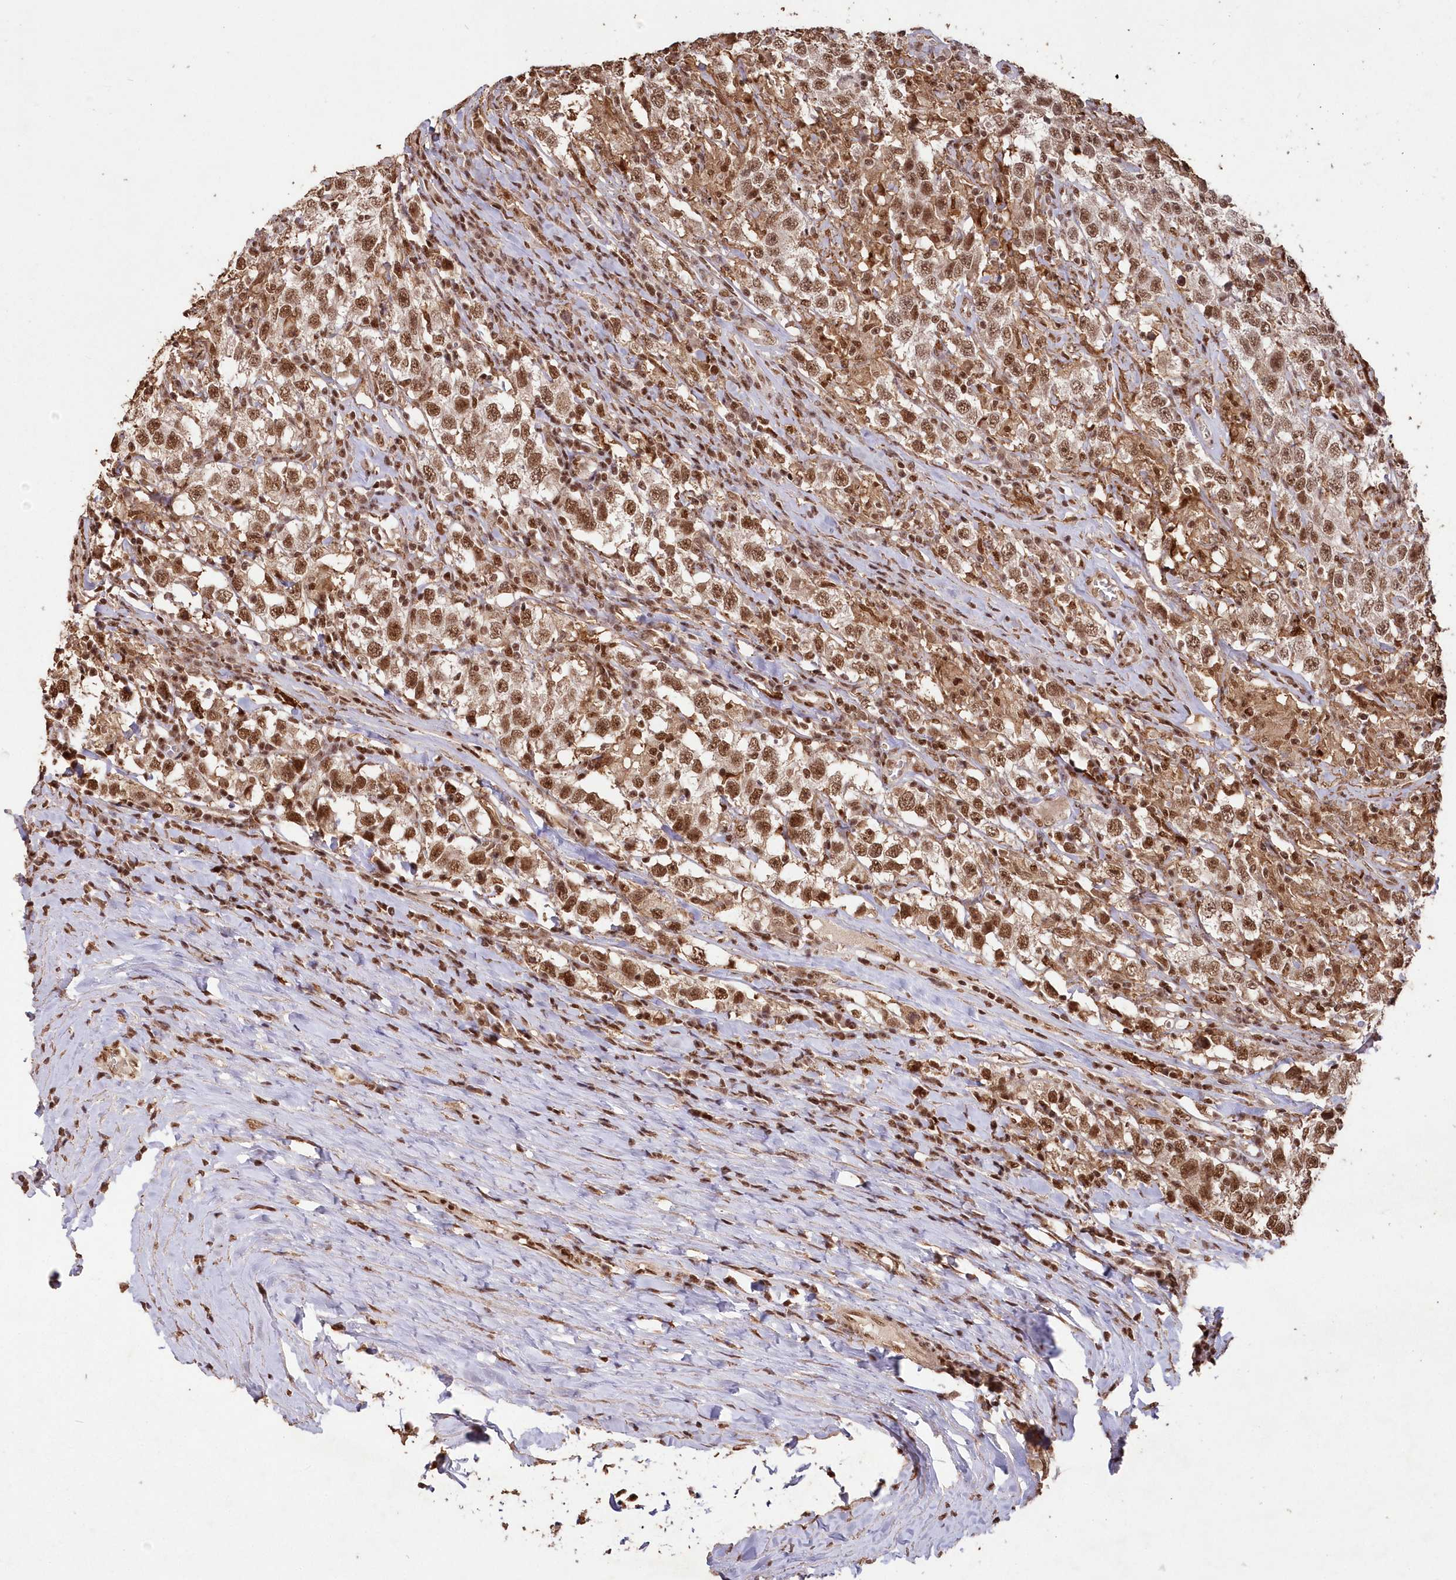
{"staining": {"intensity": "moderate", "quantity": ">75%", "location": "nuclear"}, "tissue": "testis cancer", "cell_type": "Tumor cells", "image_type": "cancer", "snomed": [{"axis": "morphology", "description": "Seminoma, NOS"}, {"axis": "topography", "description": "Testis"}], "caption": "This photomicrograph shows immunohistochemistry staining of seminoma (testis), with medium moderate nuclear positivity in about >75% of tumor cells.", "gene": "PDS5A", "patient": {"sex": "male", "age": 41}}